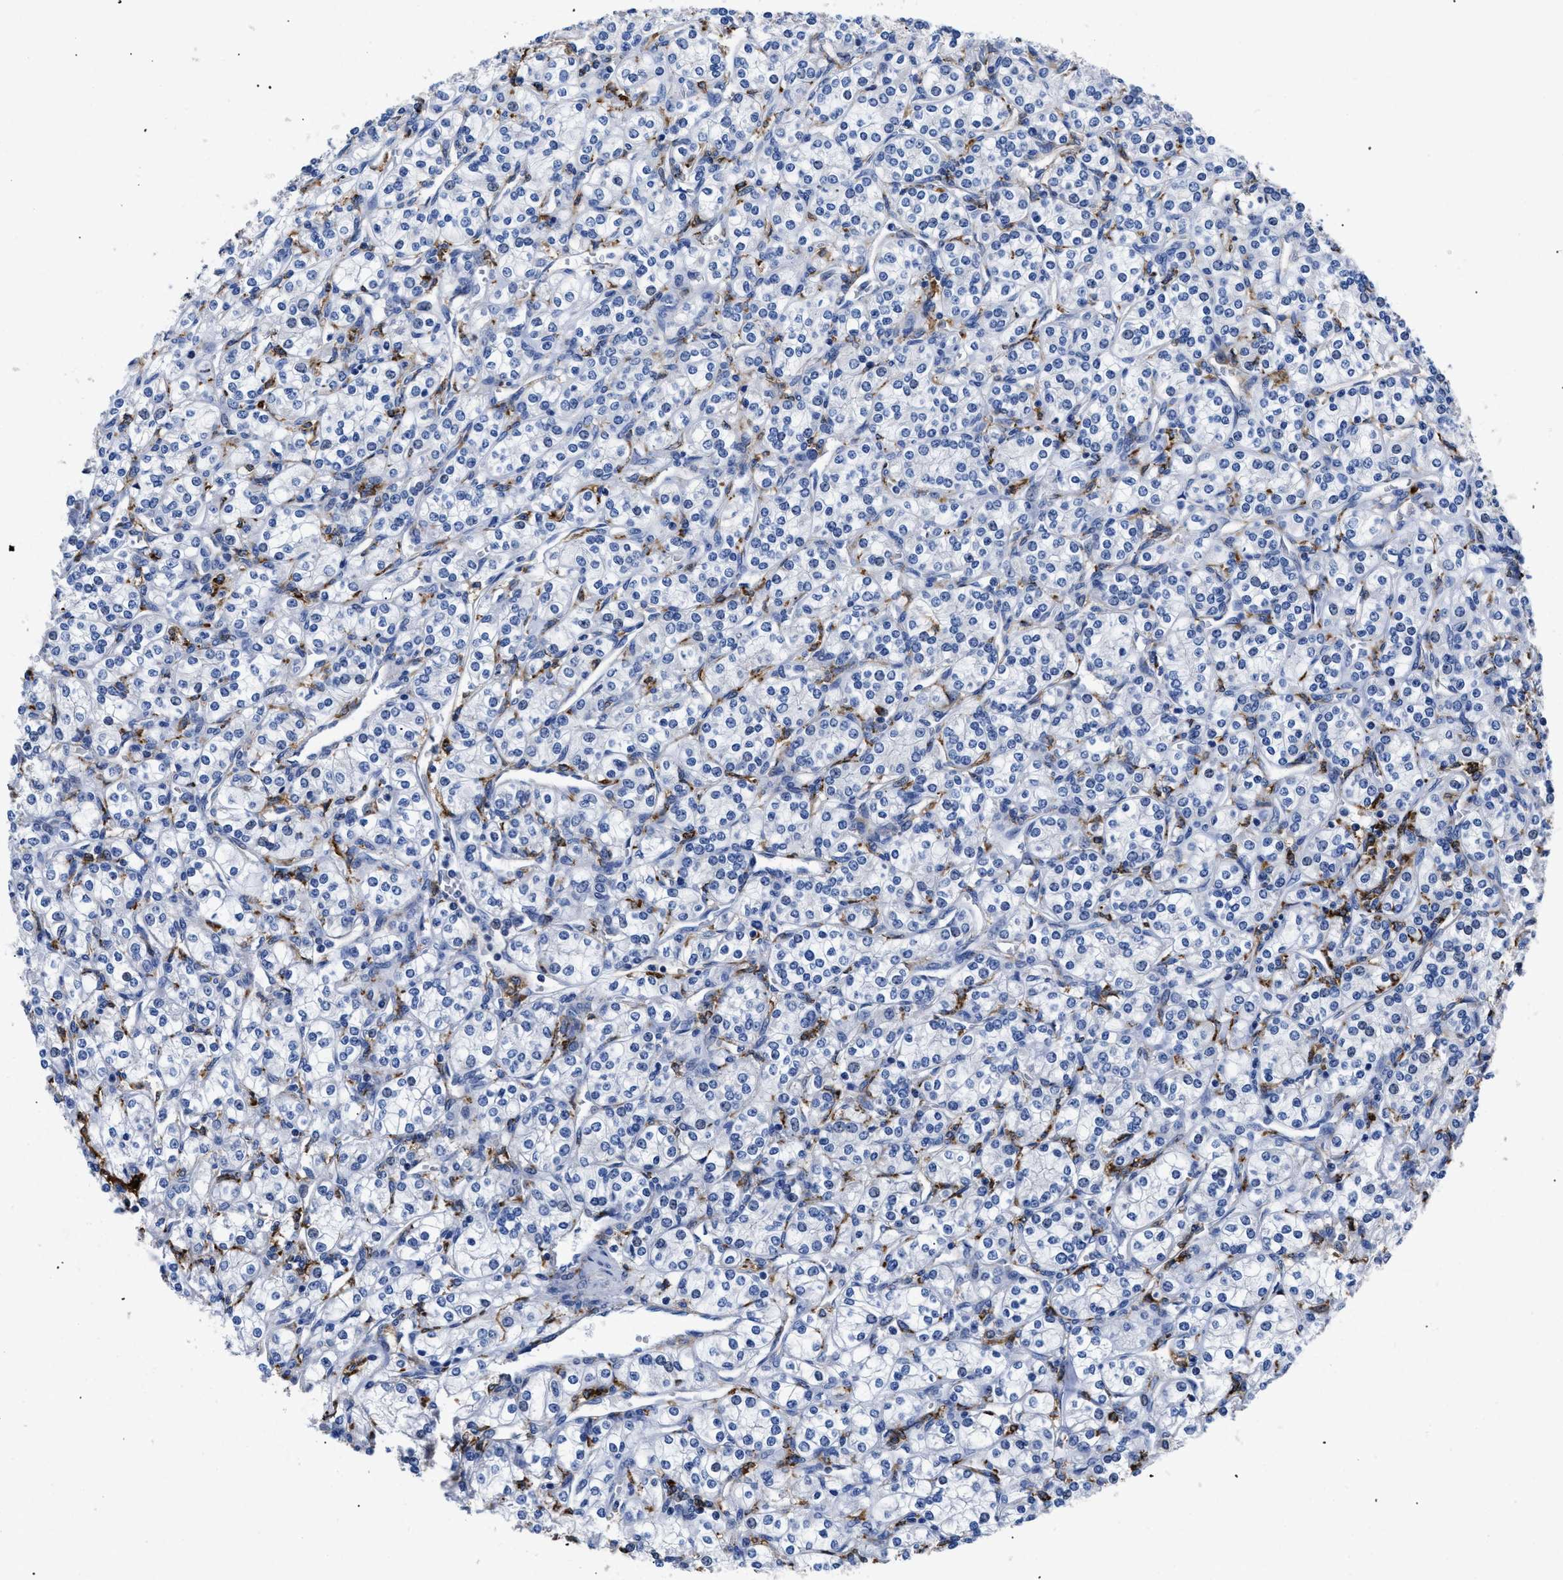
{"staining": {"intensity": "negative", "quantity": "none", "location": "none"}, "tissue": "renal cancer", "cell_type": "Tumor cells", "image_type": "cancer", "snomed": [{"axis": "morphology", "description": "Adenocarcinoma, NOS"}, {"axis": "topography", "description": "Kidney"}], "caption": "DAB immunohistochemical staining of renal cancer (adenocarcinoma) shows no significant staining in tumor cells.", "gene": "HLA-DPA1", "patient": {"sex": "male", "age": 77}}